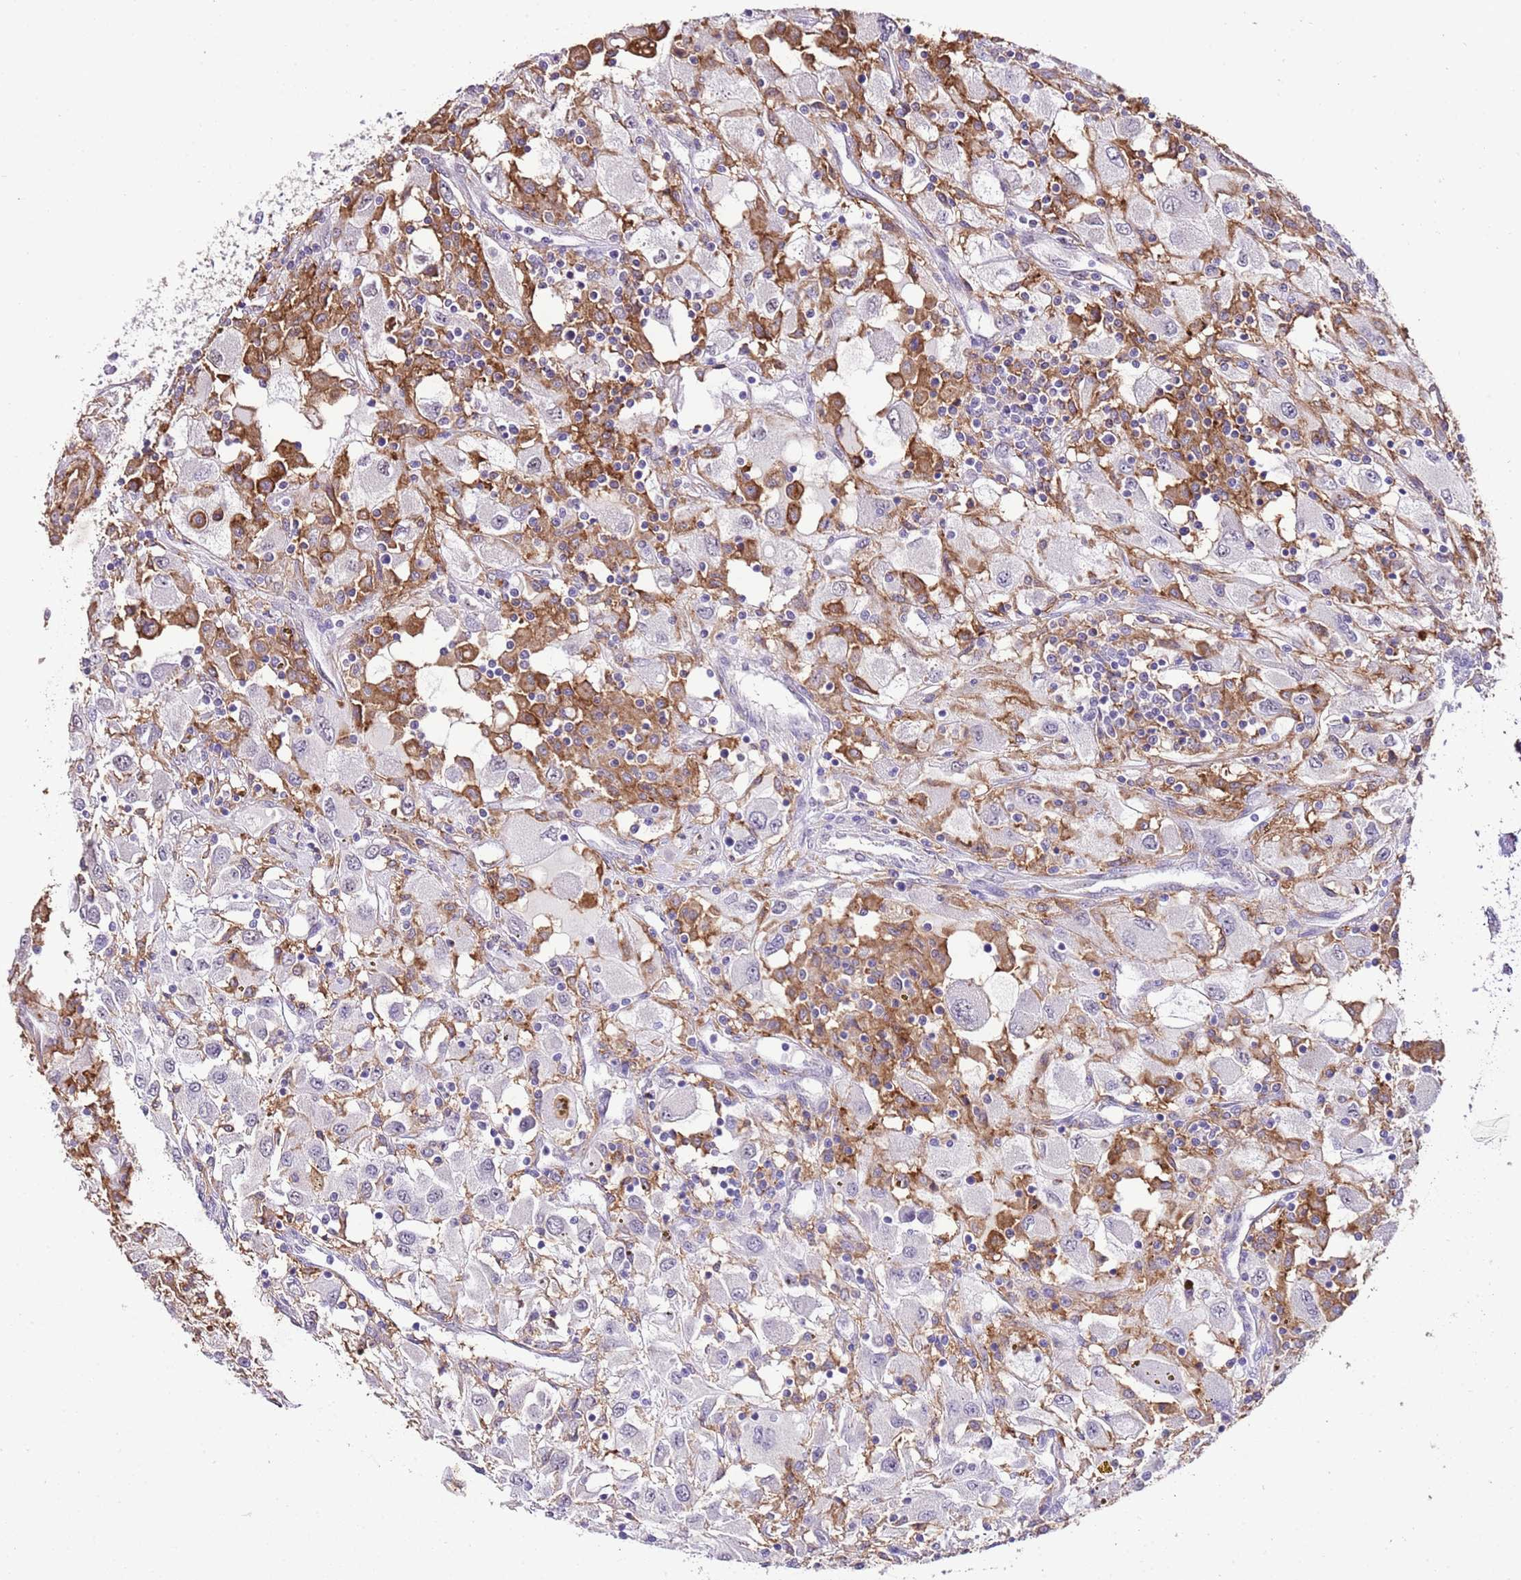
{"staining": {"intensity": "negative", "quantity": "none", "location": "none"}, "tissue": "renal cancer", "cell_type": "Tumor cells", "image_type": "cancer", "snomed": [{"axis": "morphology", "description": "Adenocarcinoma, NOS"}, {"axis": "topography", "description": "Kidney"}], "caption": "High magnification brightfield microscopy of adenocarcinoma (renal) stained with DAB (brown) and counterstained with hematoxylin (blue): tumor cells show no significant staining.", "gene": "IZUMO4", "patient": {"sex": "female", "age": 67}}